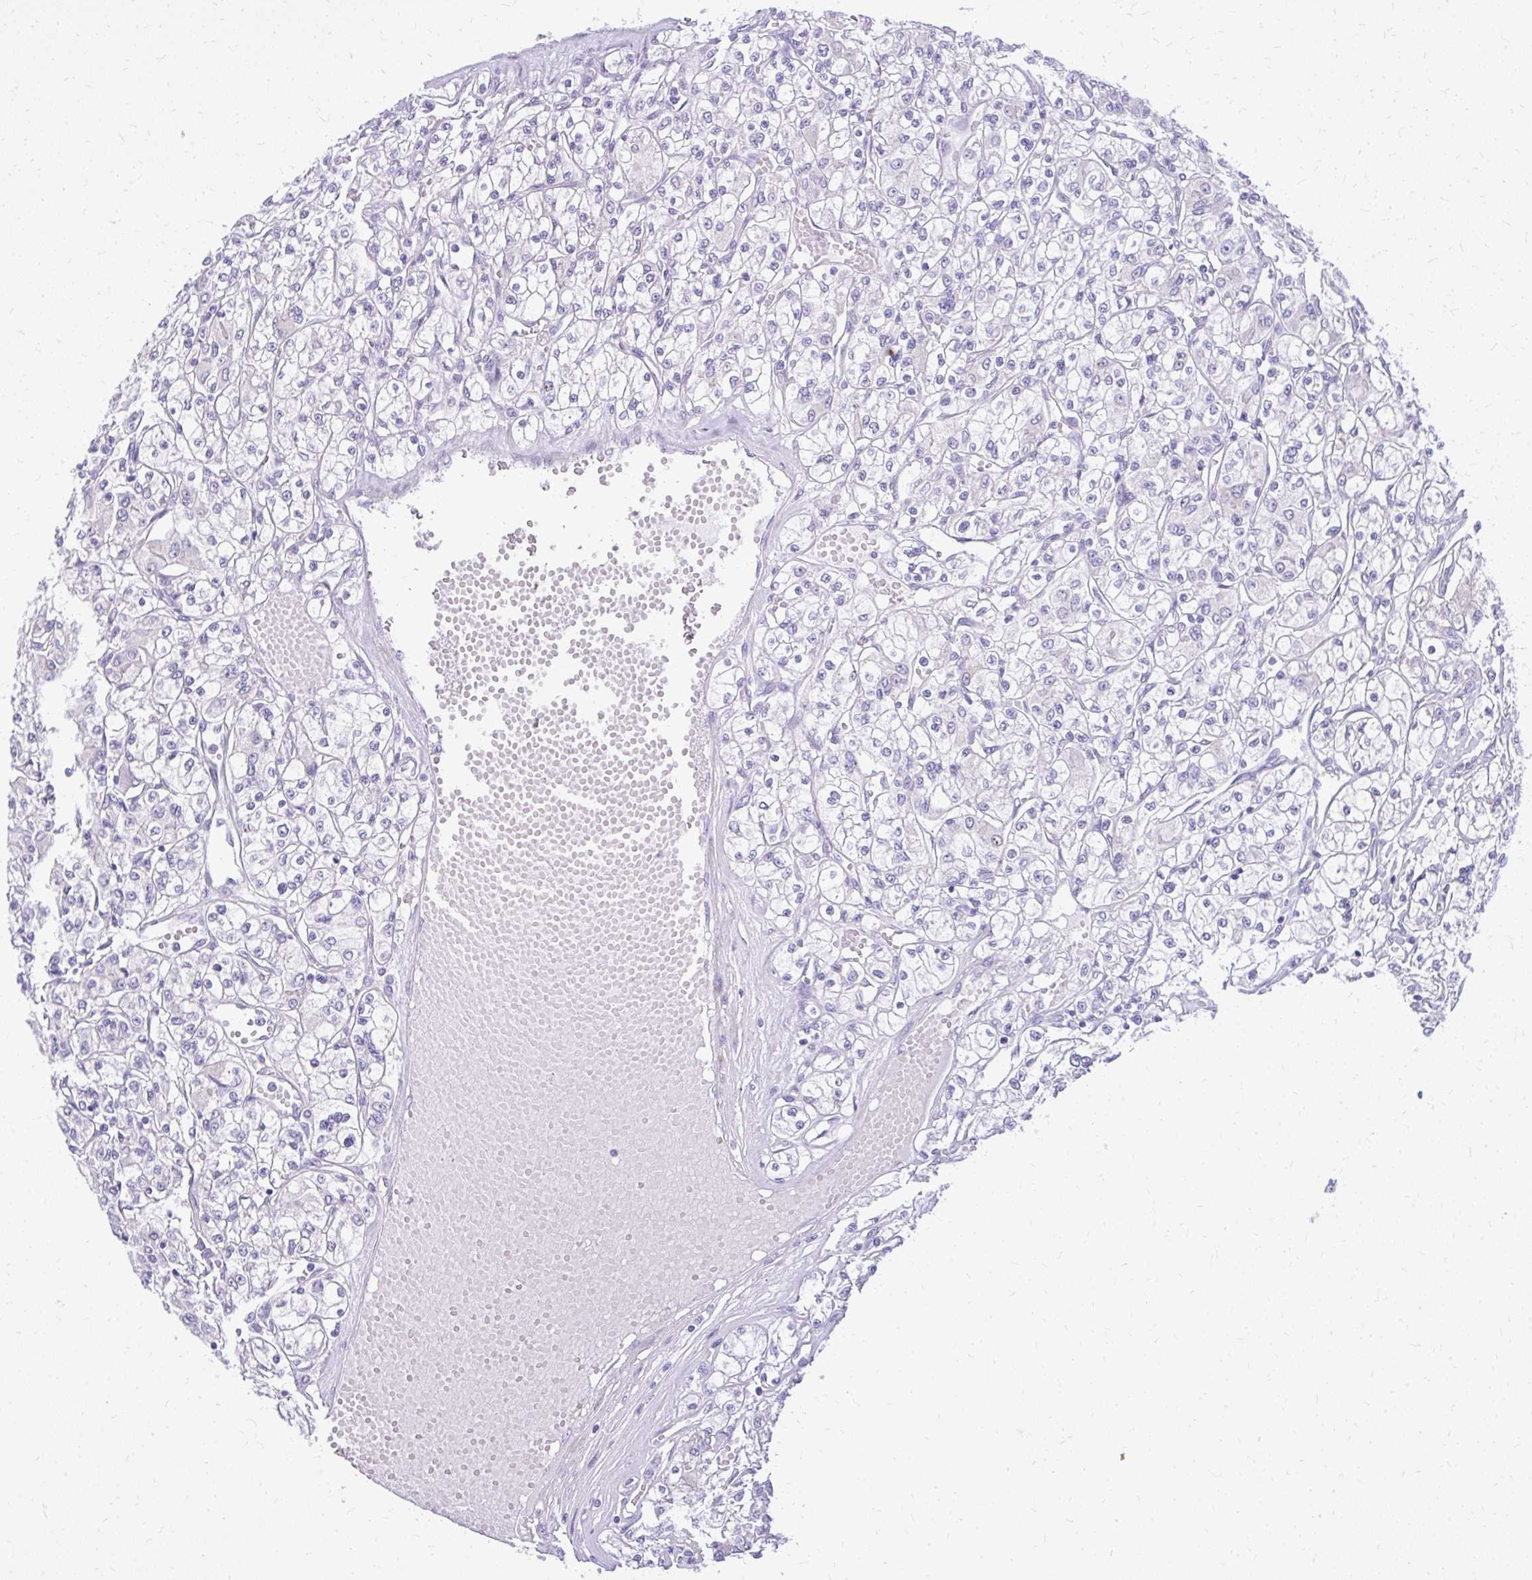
{"staining": {"intensity": "negative", "quantity": "none", "location": "none"}, "tissue": "renal cancer", "cell_type": "Tumor cells", "image_type": "cancer", "snomed": [{"axis": "morphology", "description": "Adenocarcinoma, NOS"}, {"axis": "topography", "description": "Kidney"}], "caption": "A photomicrograph of renal cancer stained for a protein shows no brown staining in tumor cells.", "gene": "PRAP1", "patient": {"sex": "female", "age": 59}}